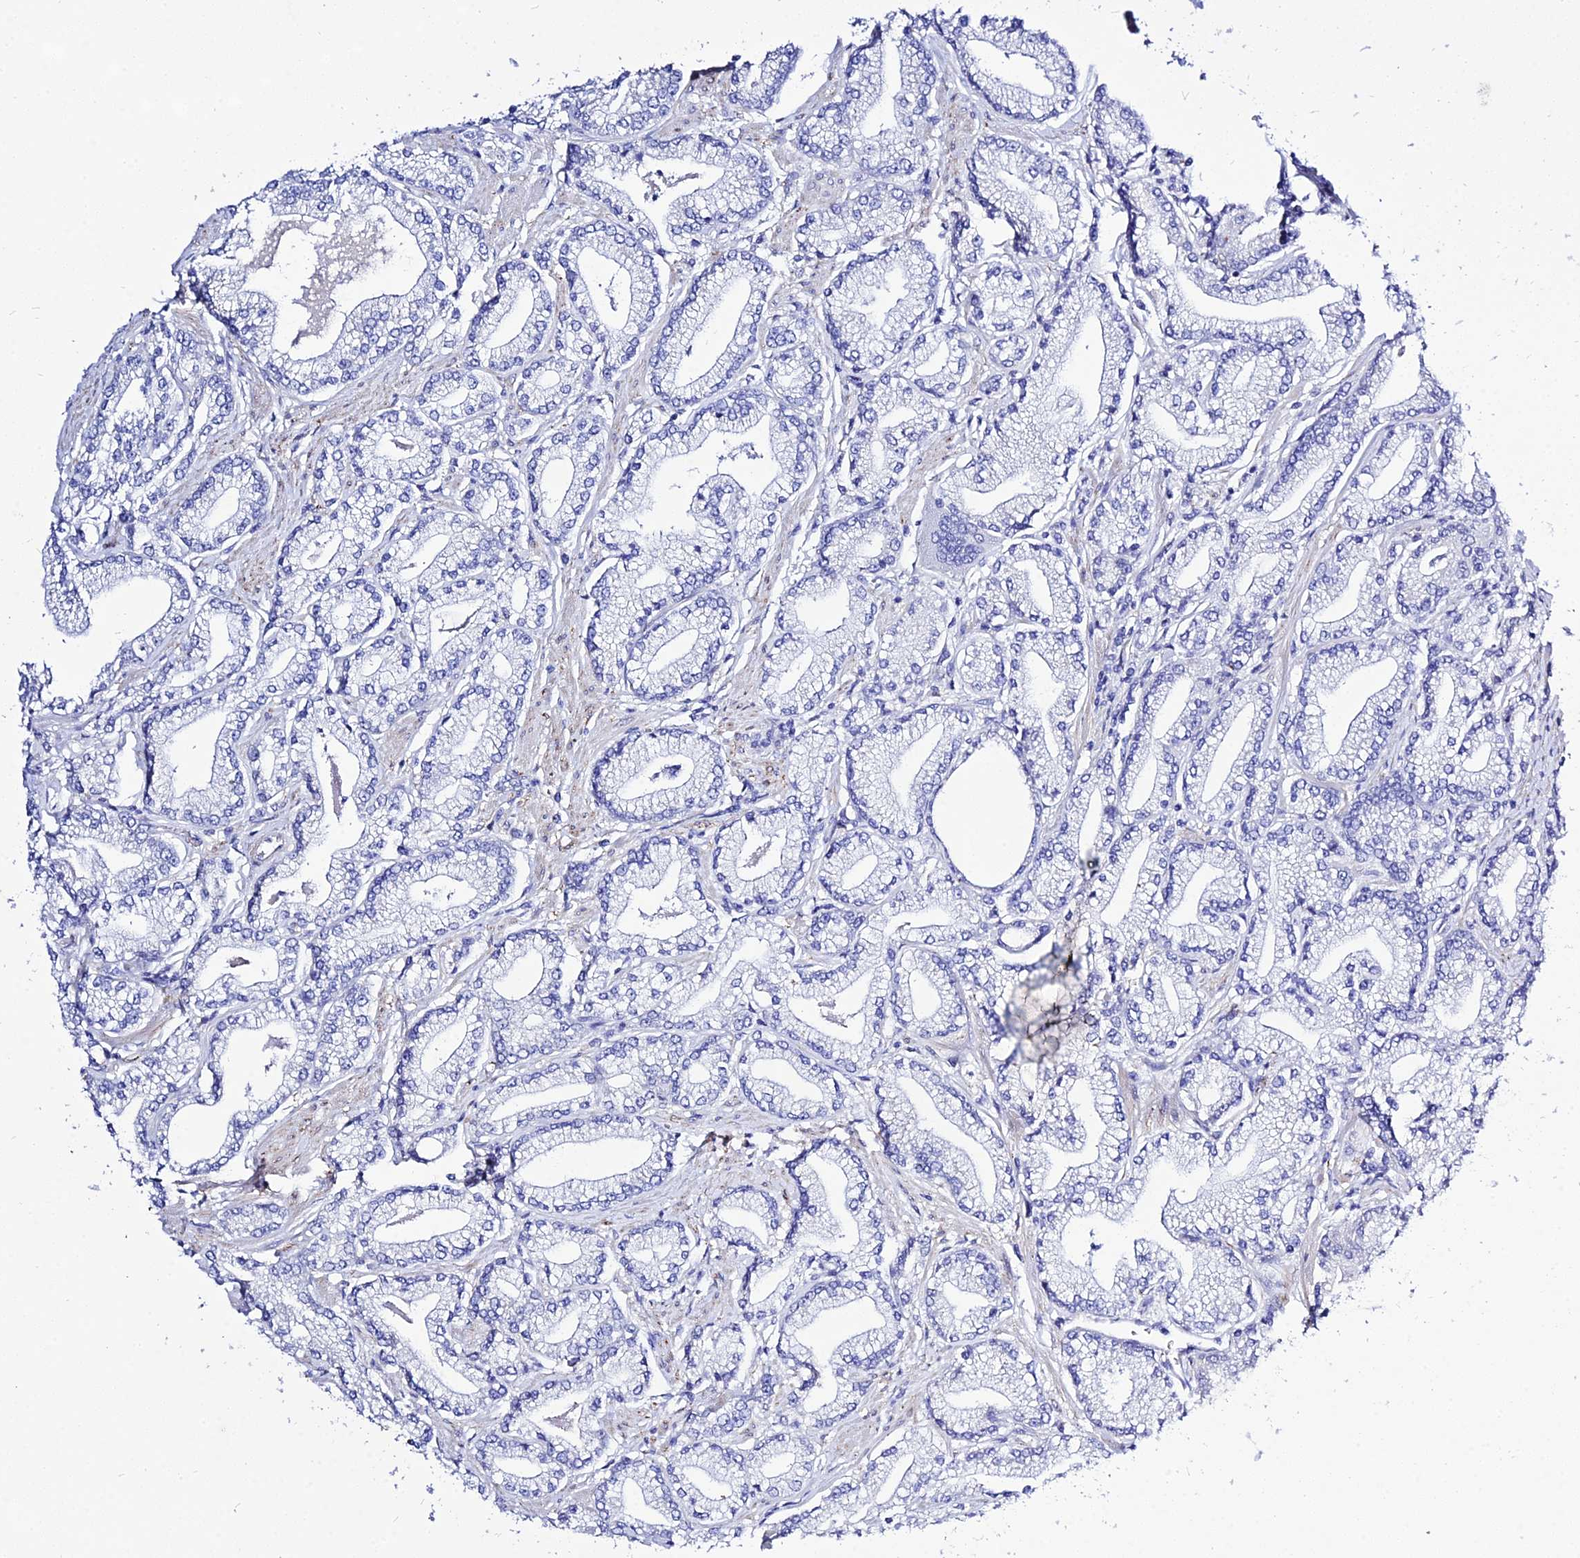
{"staining": {"intensity": "negative", "quantity": "none", "location": "none"}, "tissue": "prostate cancer", "cell_type": "Tumor cells", "image_type": "cancer", "snomed": [{"axis": "morphology", "description": "Adenocarcinoma, High grade"}, {"axis": "topography", "description": "Prostate"}], "caption": "Immunohistochemical staining of prostate cancer (high-grade adenocarcinoma) shows no significant positivity in tumor cells.", "gene": "DEFB107A", "patient": {"sex": "male", "age": 67}}